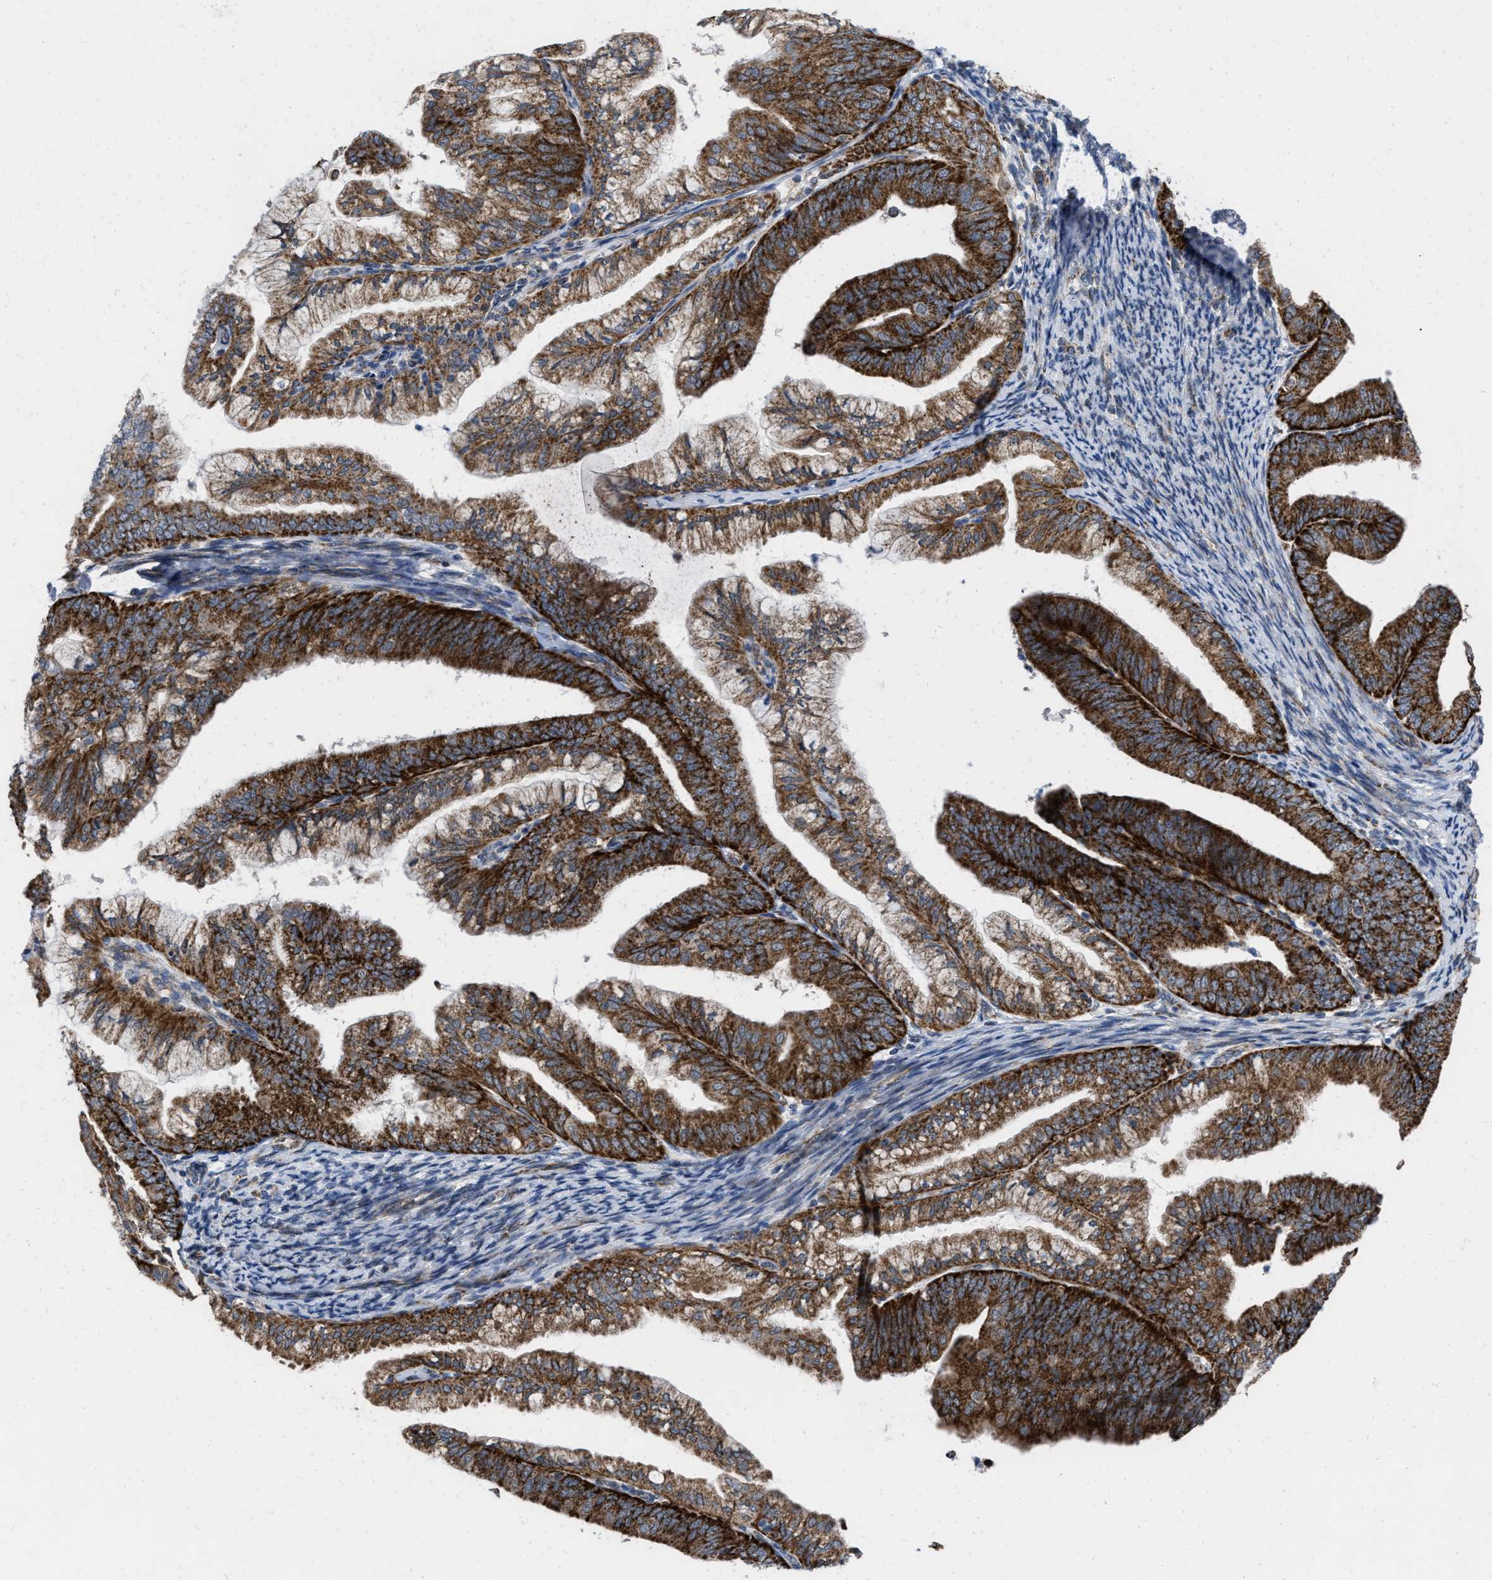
{"staining": {"intensity": "strong", "quantity": ">75%", "location": "cytoplasmic/membranous"}, "tissue": "endometrial cancer", "cell_type": "Tumor cells", "image_type": "cancer", "snomed": [{"axis": "morphology", "description": "Adenocarcinoma, NOS"}, {"axis": "topography", "description": "Endometrium"}], "caption": "There is high levels of strong cytoplasmic/membranous positivity in tumor cells of endometrial adenocarcinoma, as demonstrated by immunohistochemical staining (brown color).", "gene": "AKAP1", "patient": {"sex": "female", "age": 63}}